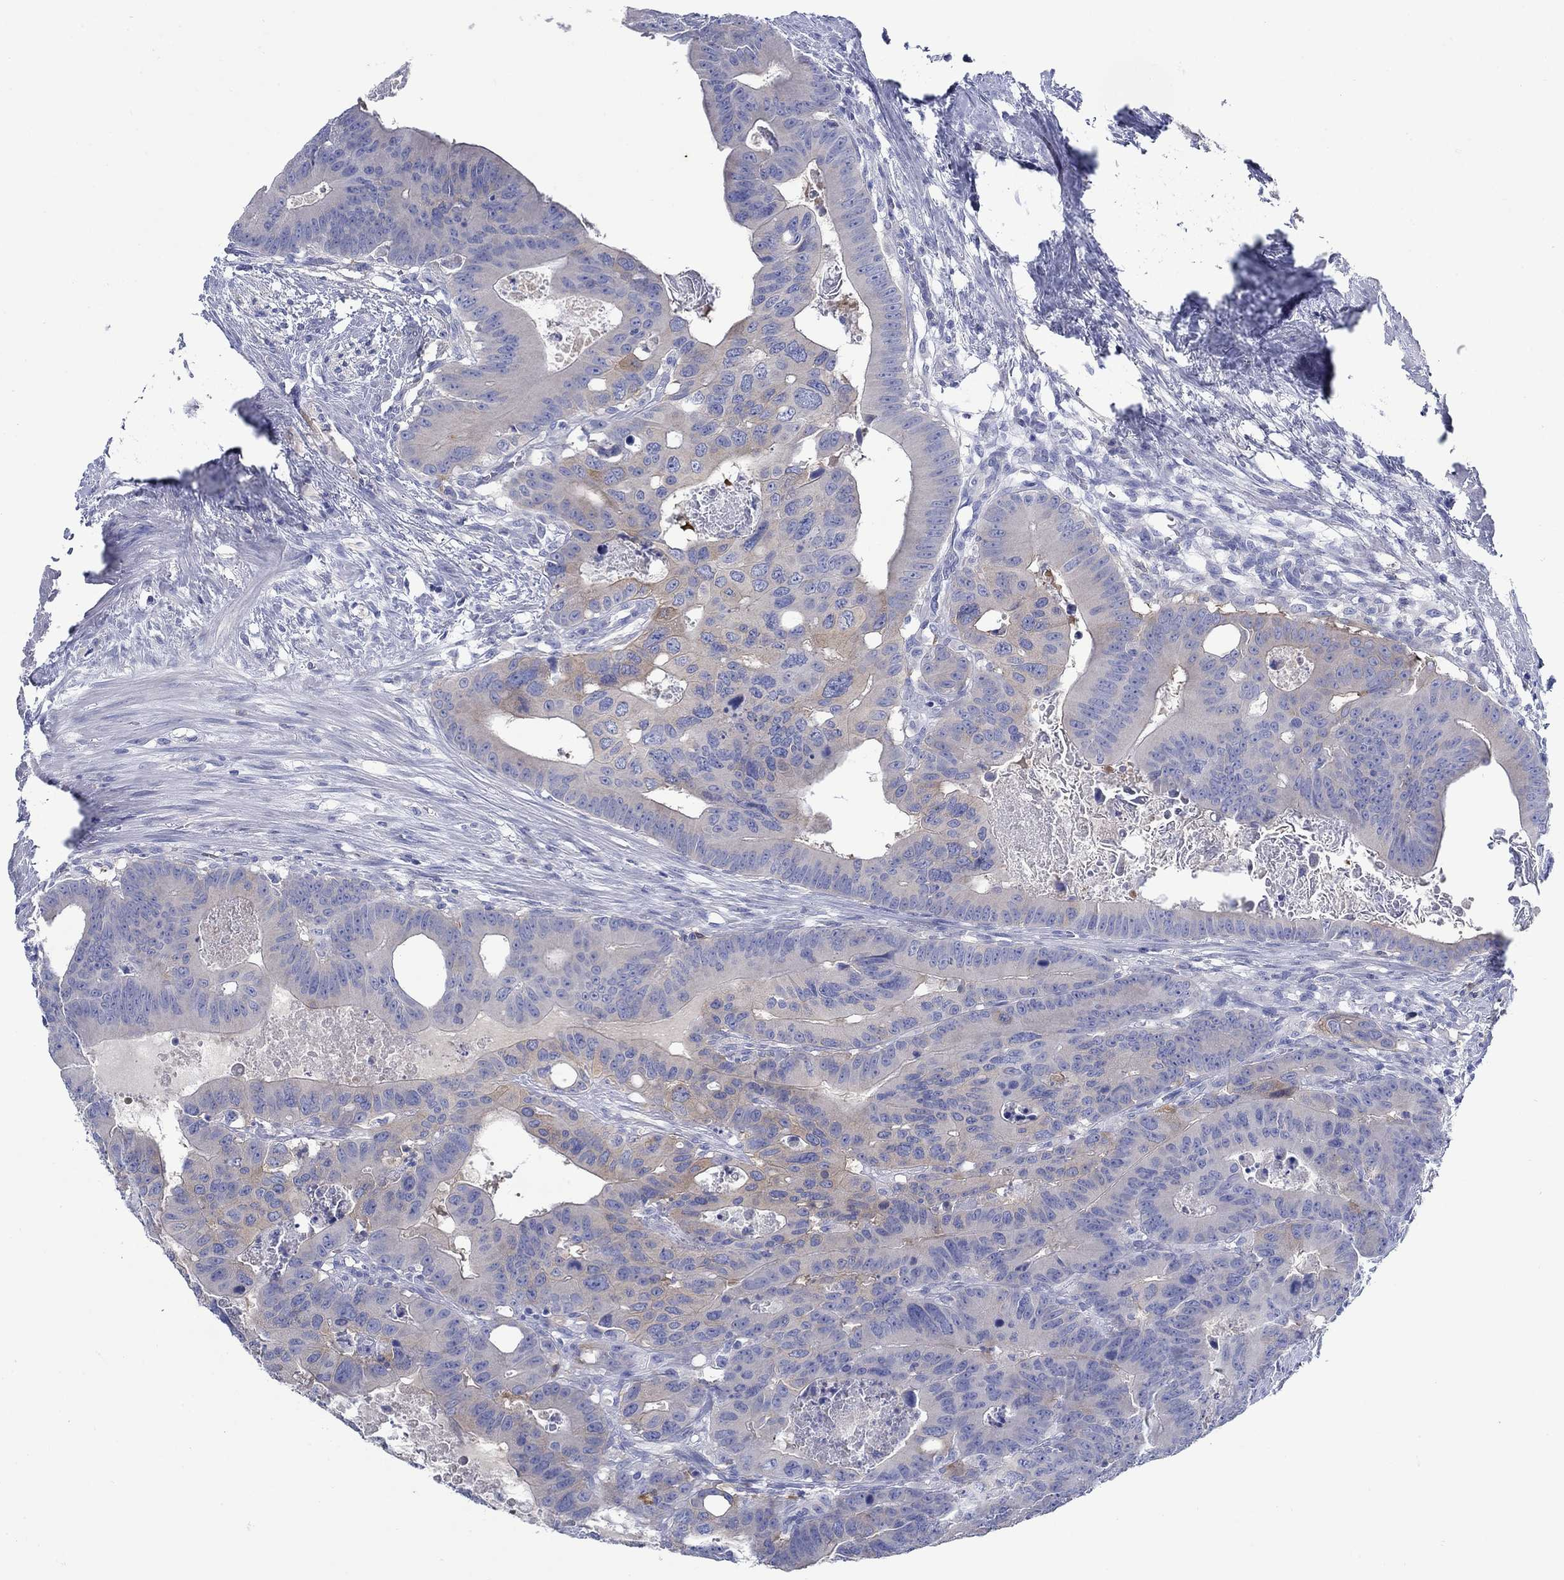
{"staining": {"intensity": "weak", "quantity": "25%-75%", "location": "cytoplasmic/membranous"}, "tissue": "colorectal cancer", "cell_type": "Tumor cells", "image_type": "cancer", "snomed": [{"axis": "morphology", "description": "Adenocarcinoma, NOS"}, {"axis": "topography", "description": "Rectum"}], "caption": "A histopathology image showing weak cytoplasmic/membranous positivity in approximately 25%-75% of tumor cells in colorectal cancer (adenocarcinoma), as visualized by brown immunohistochemical staining.", "gene": "TRIM16", "patient": {"sex": "male", "age": 64}}